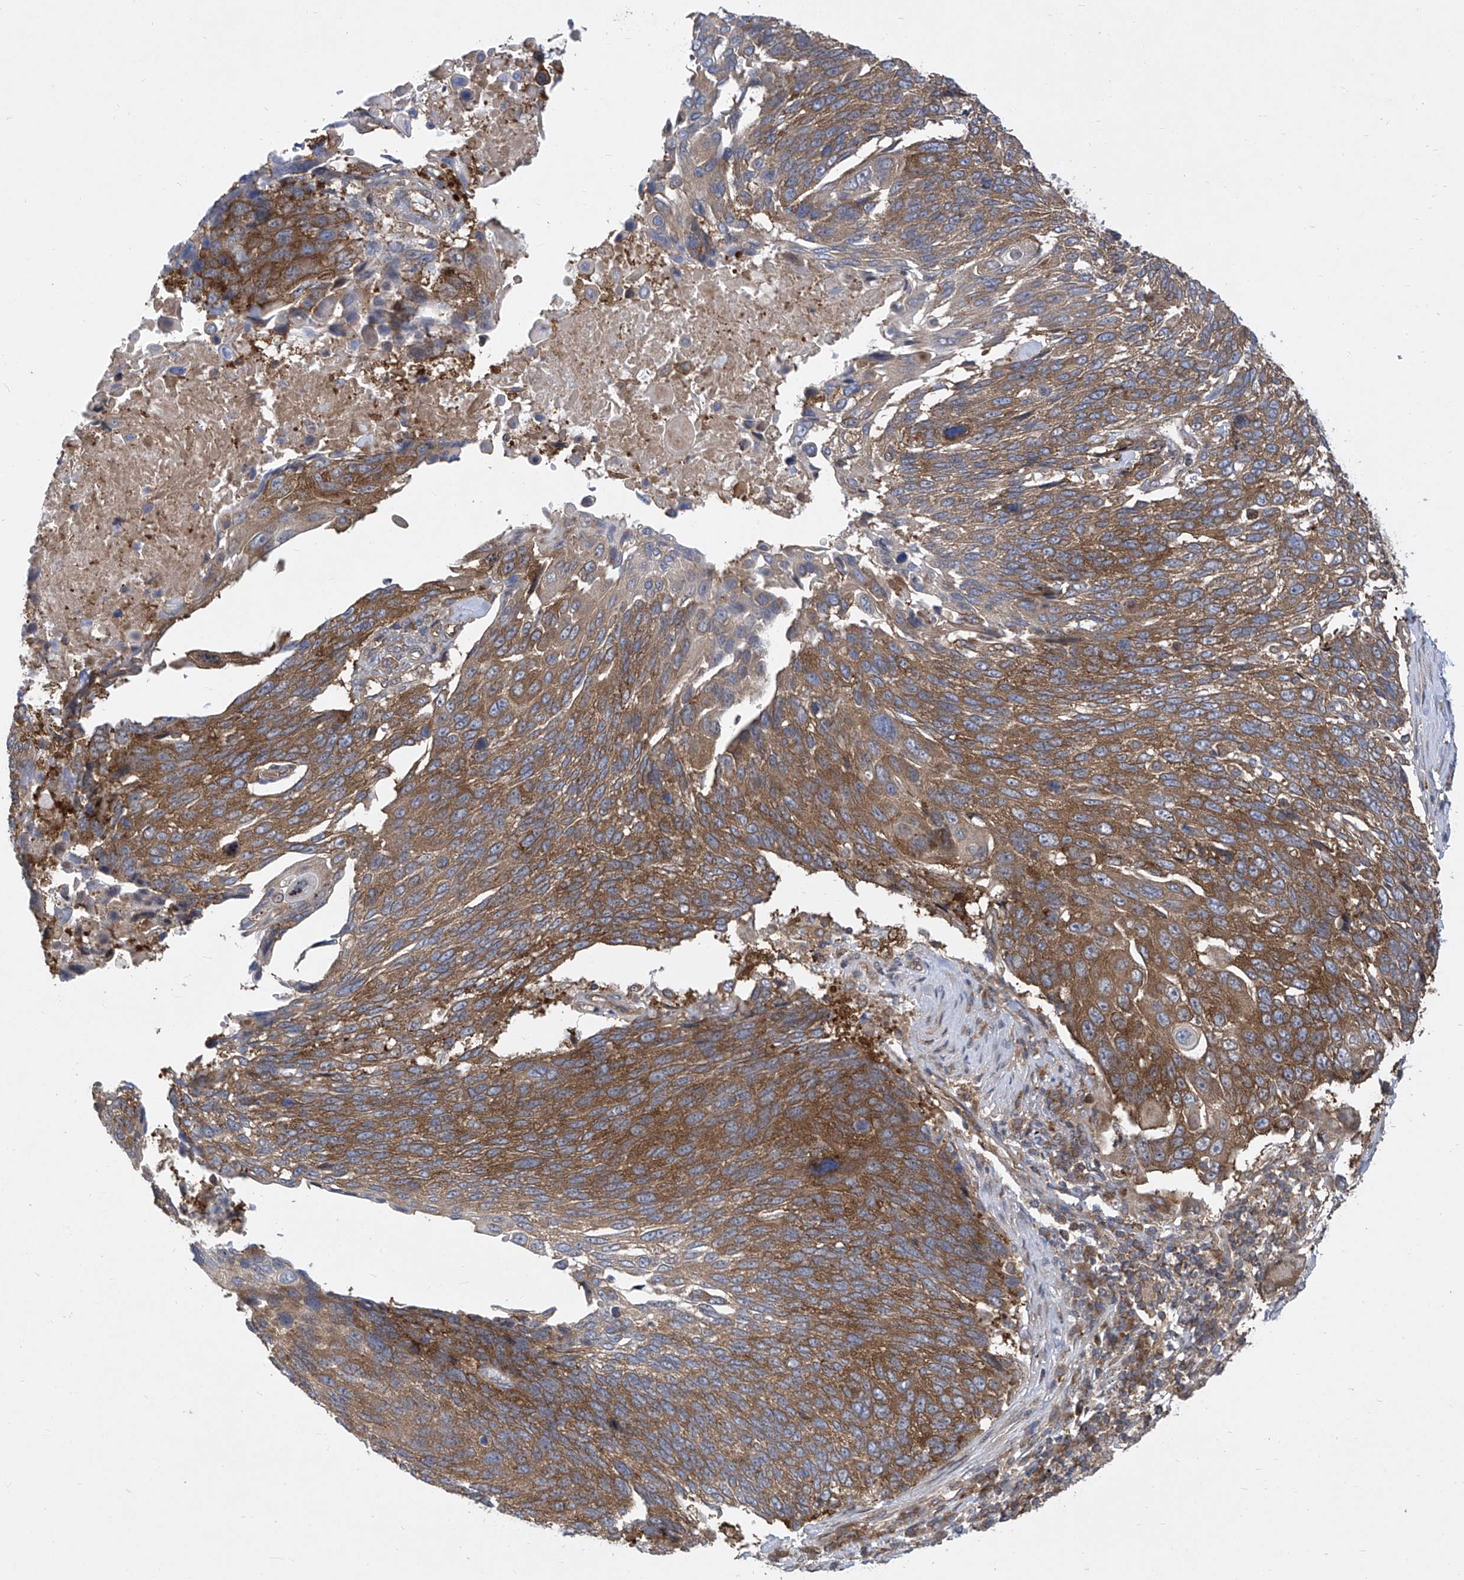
{"staining": {"intensity": "moderate", "quantity": ">75%", "location": "cytoplasmic/membranous"}, "tissue": "lung cancer", "cell_type": "Tumor cells", "image_type": "cancer", "snomed": [{"axis": "morphology", "description": "Squamous cell carcinoma, NOS"}, {"axis": "topography", "description": "Lung"}], "caption": "The histopathology image displays staining of lung squamous cell carcinoma, revealing moderate cytoplasmic/membranous protein expression (brown color) within tumor cells.", "gene": "EIF3M", "patient": {"sex": "male", "age": 66}}